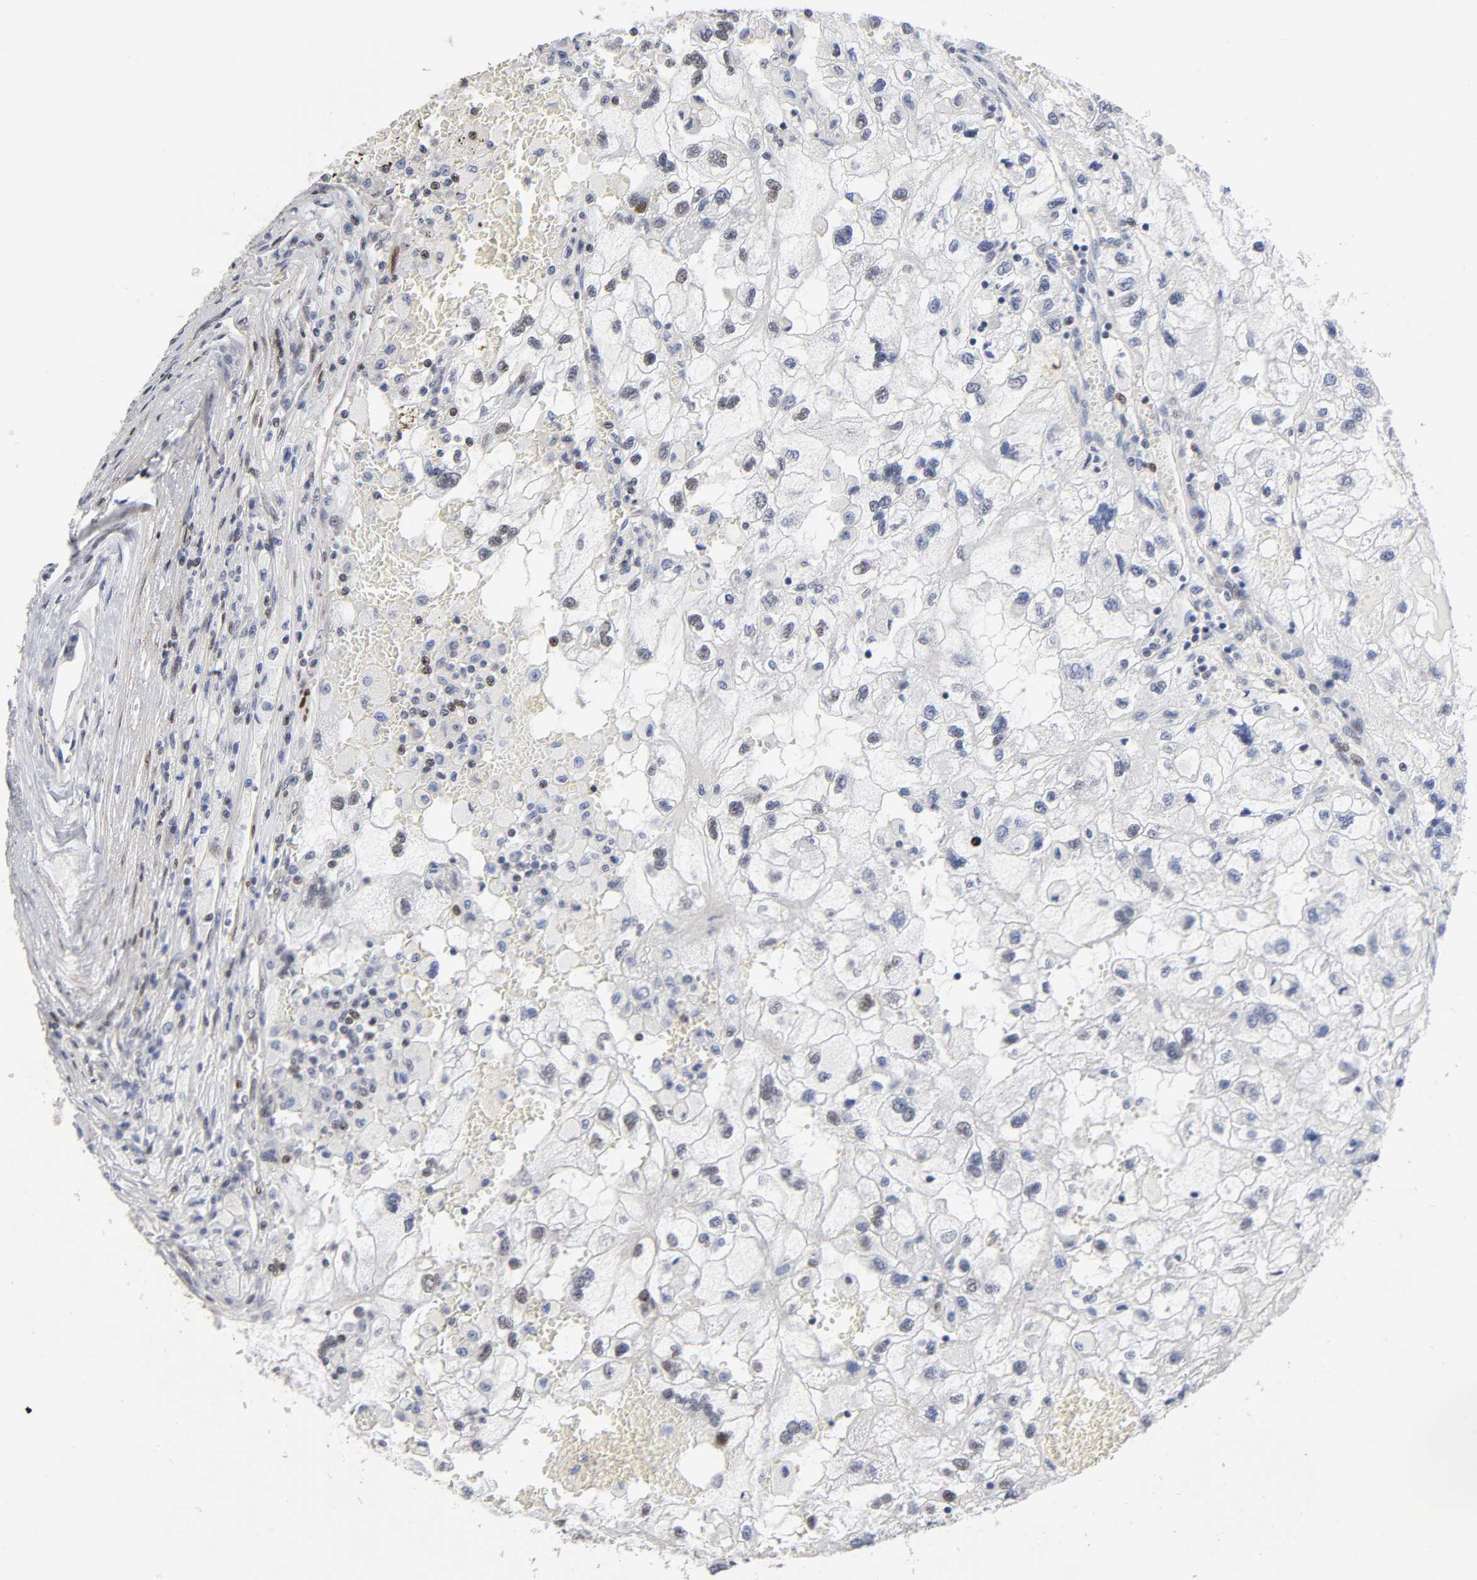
{"staining": {"intensity": "negative", "quantity": "none", "location": "none"}, "tissue": "renal cancer", "cell_type": "Tumor cells", "image_type": "cancer", "snomed": [{"axis": "morphology", "description": "Normal tissue, NOS"}, {"axis": "morphology", "description": "Adenocarcinoma, NOS"}, {"axis": "topography", "description": "Kidney"}], "caption": "This is a micrograph of immunohistochemistry staining of renal cancer, which shows no expression in tumor cells.", "gene": "STK38", "patient": {"sex": "male", "age": 71}}